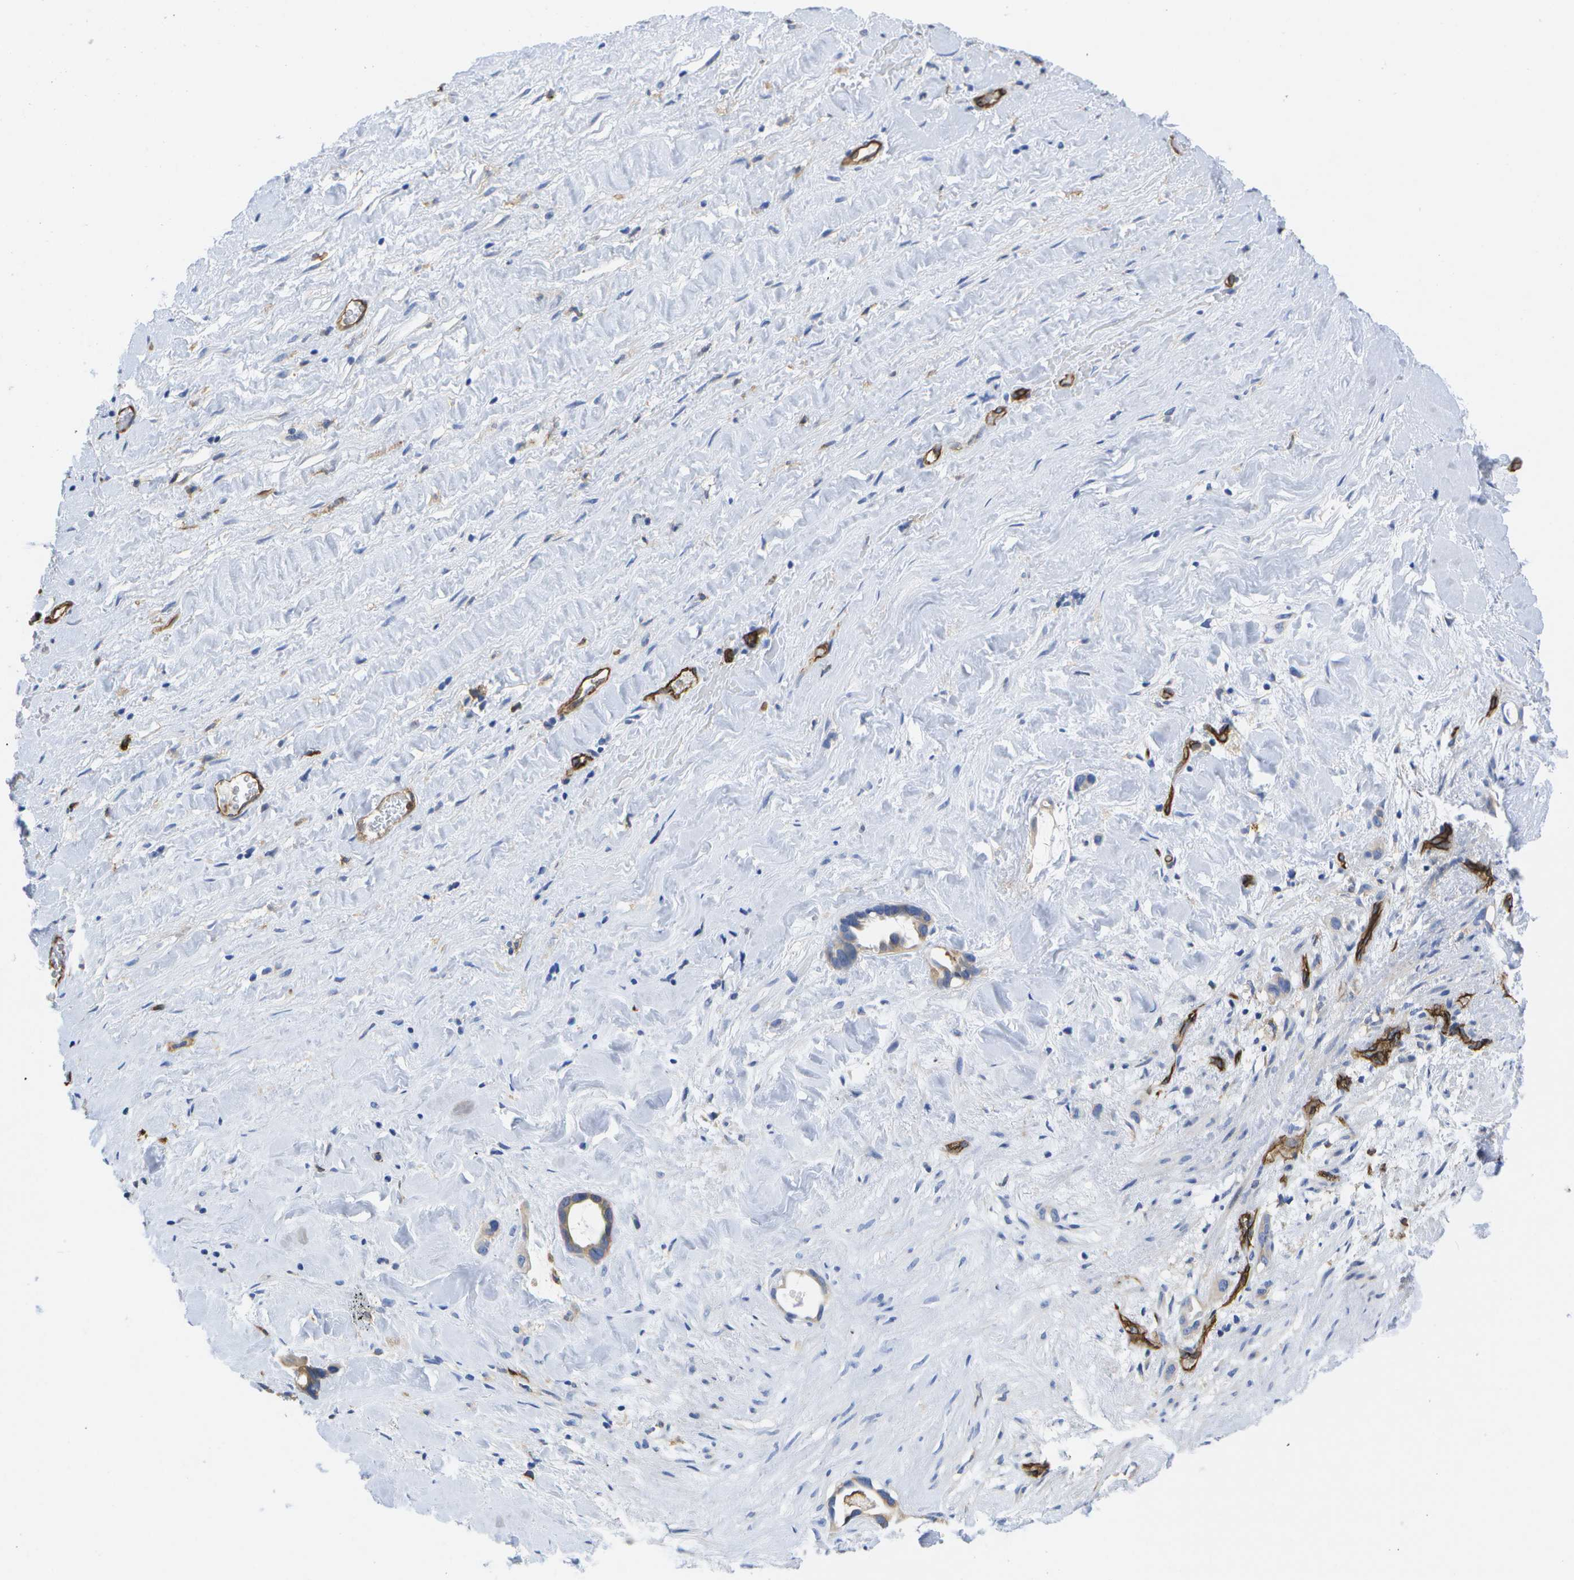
{"staining": {"intensity": "weak", "quantity": "<25%", "location": "cytoplasmic/membranous"}, "tissue": "liver cancer", "cell_type": "Tumor cells", "image_type": "cancer", "snomed": [{"axis": "morphology", "description": "Cholangiocarcinoma"}, {"axis": "topography", "description": "Liver"}], "caption": "Micrograph shows no significant protein positivity in tumor cells of liver cholangiocarcinoma. Nuclei are stained in blue.", "gene": "DYSF", "patient": {"sex": "female", "age": 65}}